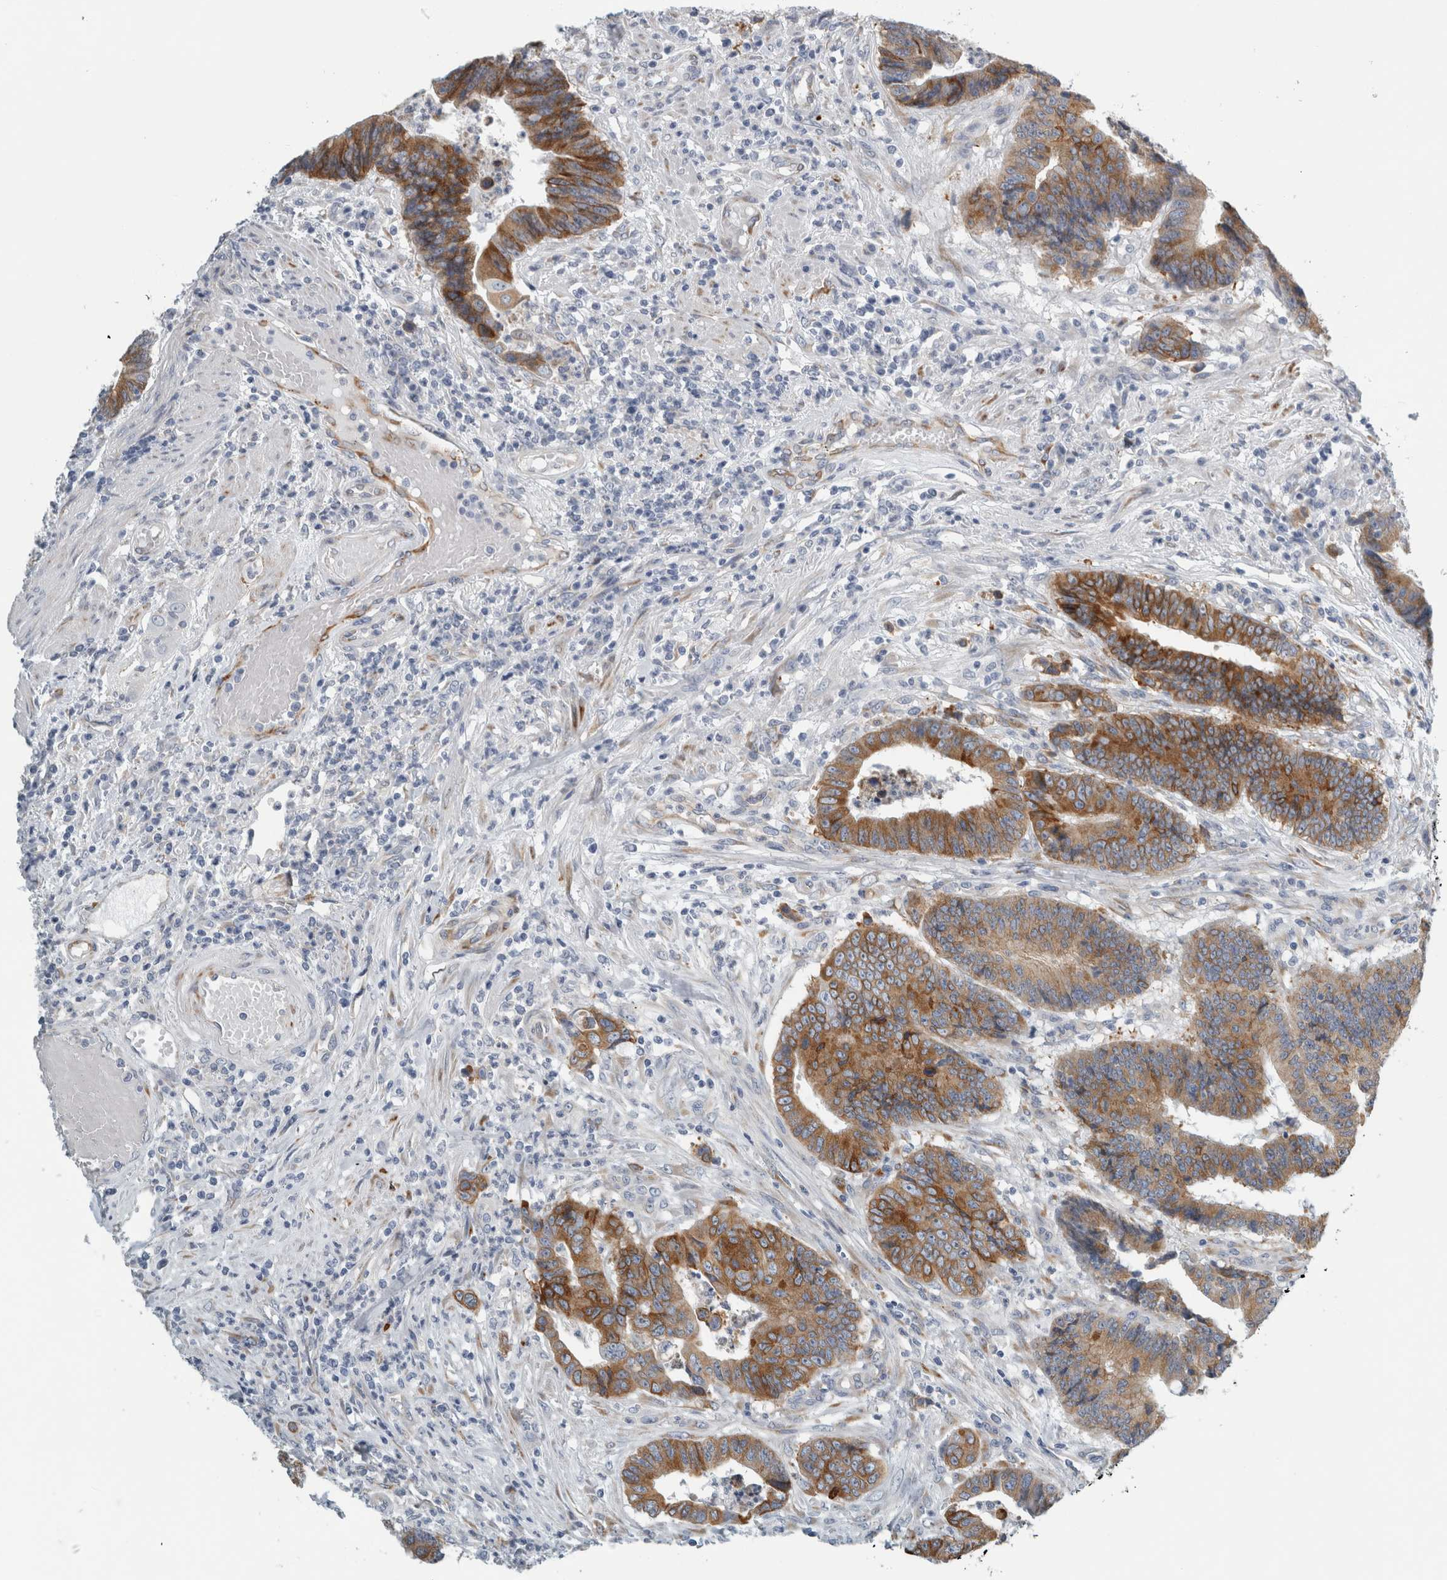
{"staining": {"intensity": "strong", "quantity": ">75%", "location": "cytoplasmic/membranous"}, "tissue": "colorectal cancer", "cell_type": "Tumor cells", "image_type": "cancer", "snomed": [{"axis": "morphology", "description": "Adenocarcinoma, NOS"}, {"axis": "topography", "description": "Rectum"}], "caption": "An IHC histopathology image of tumor tissue is shown. Protein staining in brown labels strong cytoplasmic/membranous positivity in colorectal adenocarcinoma within tumor cells.", "gene": "B3GNT3", "patient": {"sex": "male", "age": 84}}